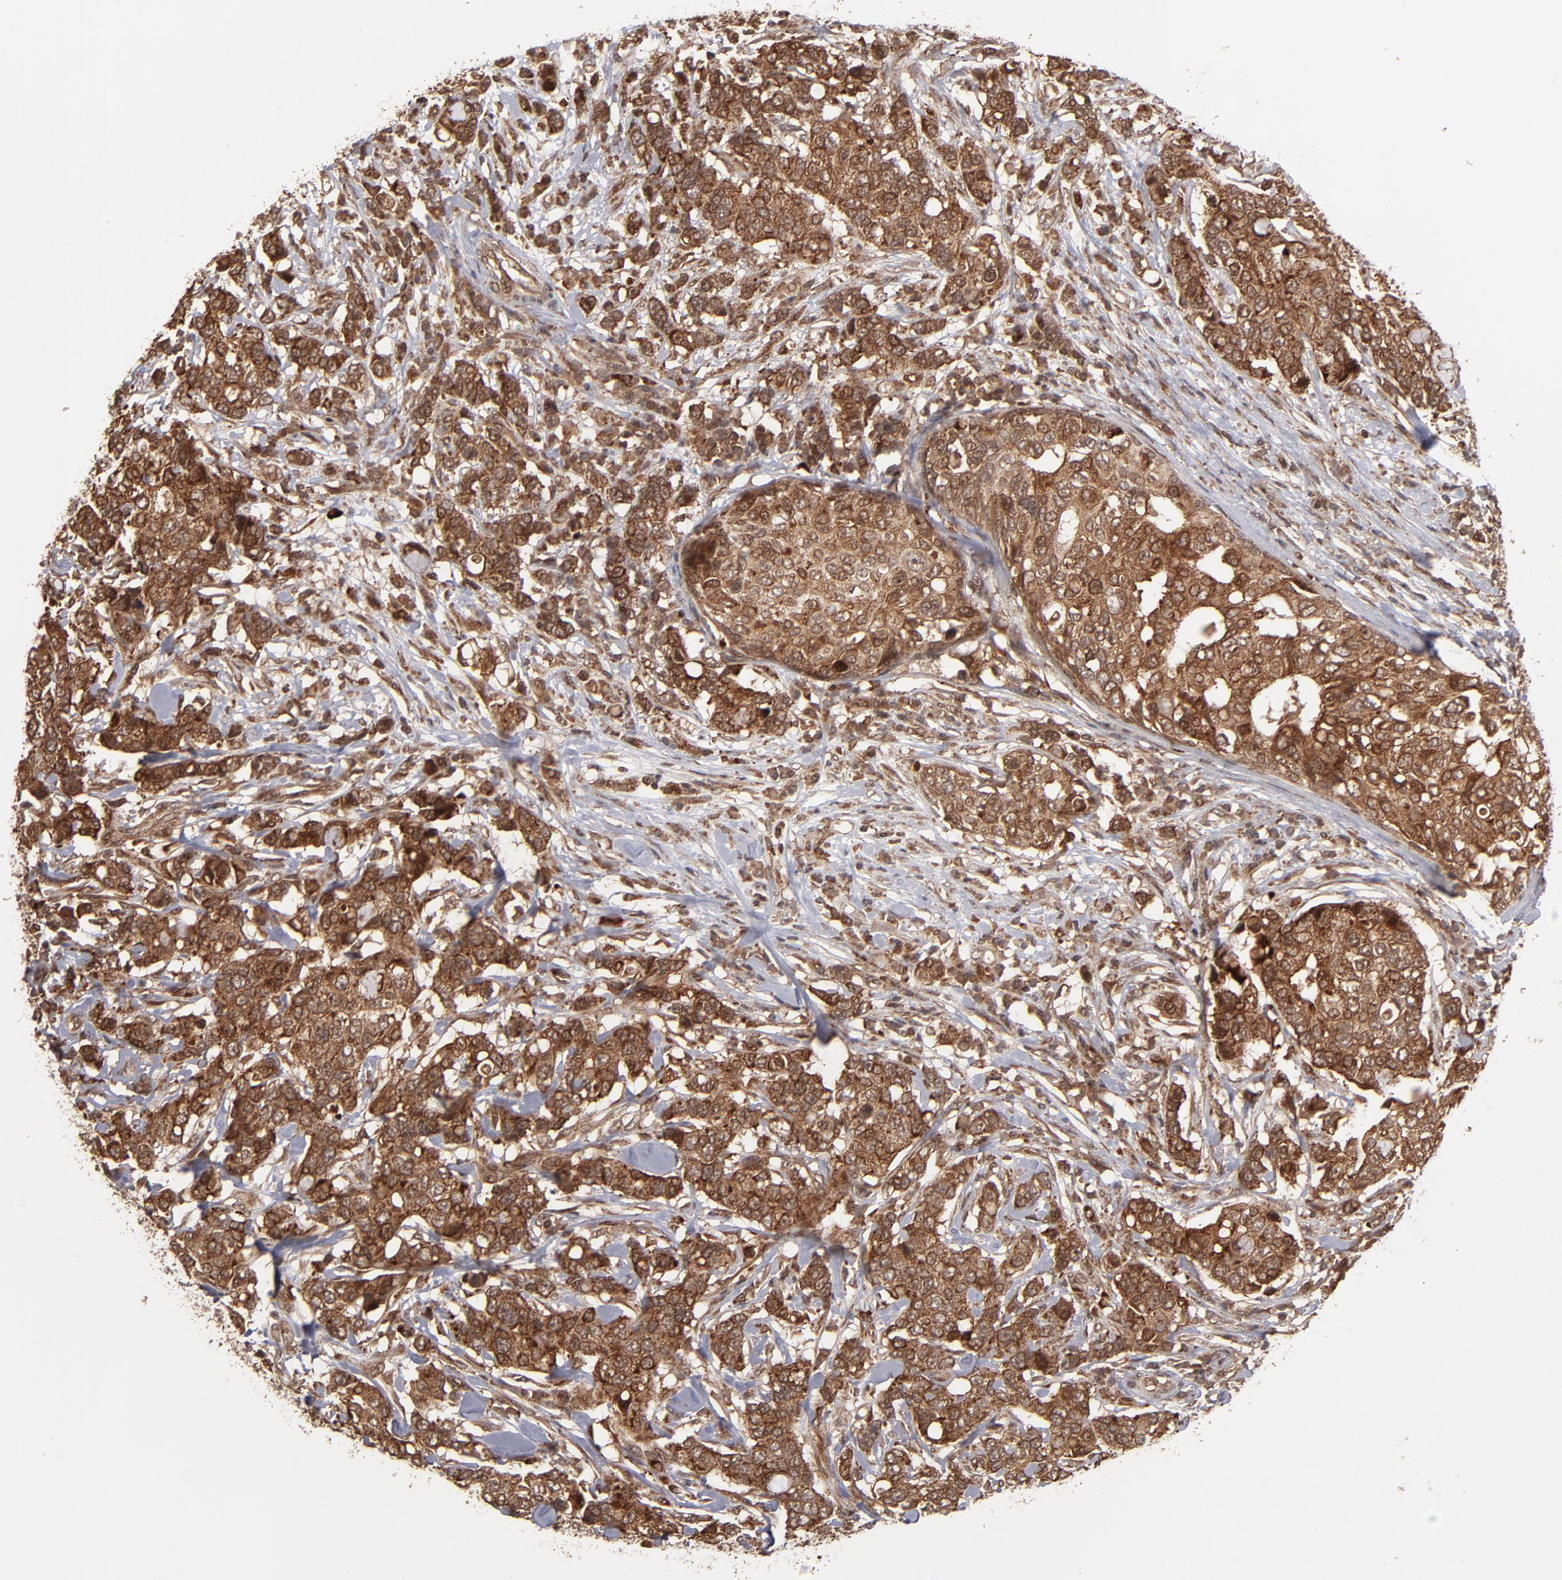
{"staining": {"intensity": "strong", "quantity": ">75%", "location": "cytoplasmic/membranous"}, "tissue": "breast cancer", "cell_type": "Tumor cells", "image_type": "cancer", "snomed": [{"axis": "morphology", "description": "Duct carcinoma"}, {"axis": "topography", "description": "Breast"}], "caption": "DAB immunohistochemical staining of human breast cancer (infiltrating ductal carcinoma) shows strong cytoplasmic/membranous protein expression in approximately >75% of tumor cells.", "gene": "RGS6", "patient": {"sex": "female", "age": 27}}